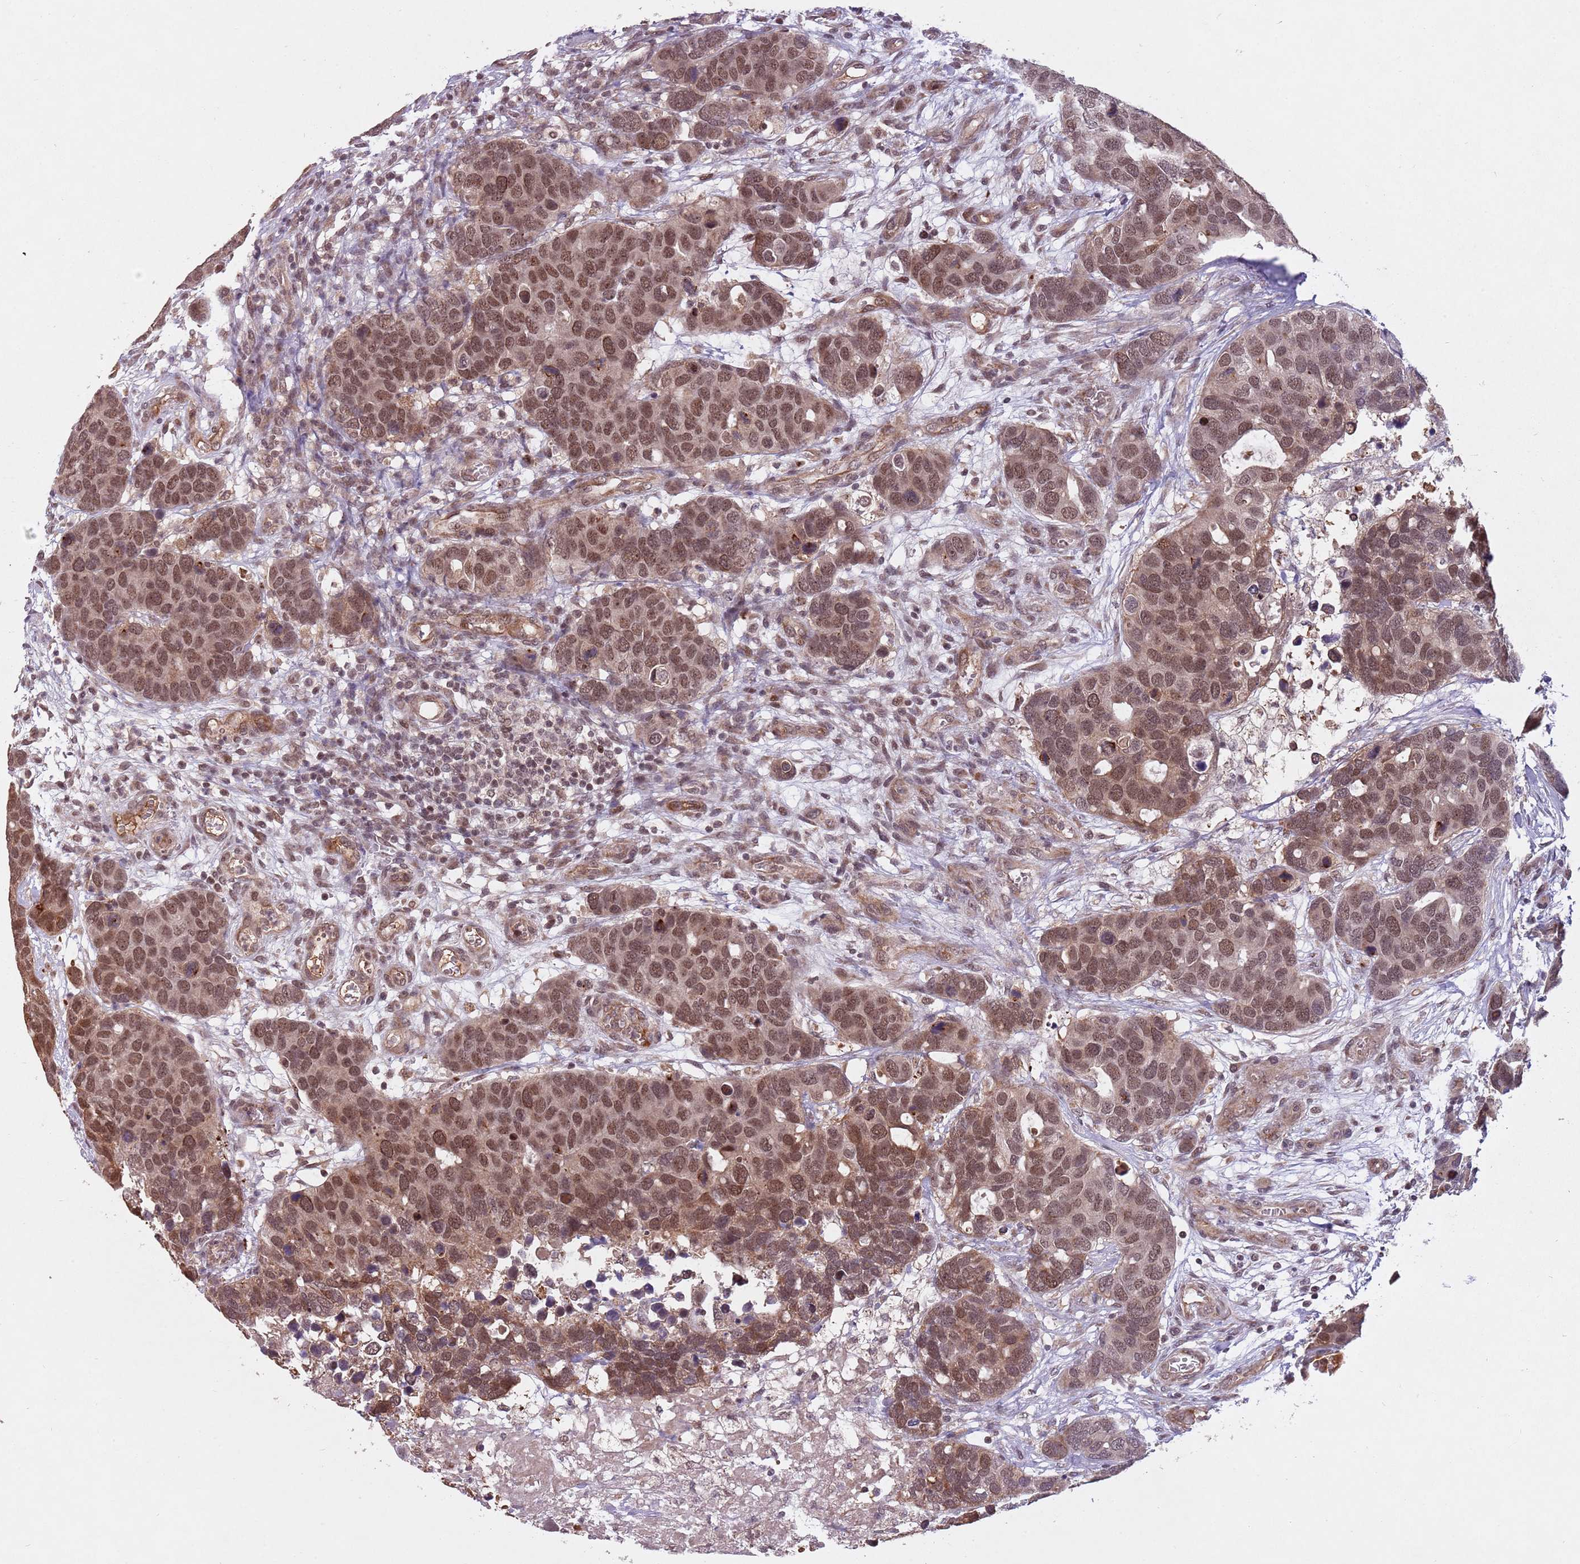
{"staining": {"intensity": "moderate", "quantity": ">75%", "location": "cytoplasmic/membranous,nuclear"}, "tissue": "breast cancer", "cell_type": "Tumor cells", "image_type": "cancer", "snomed": [{"axis": "morphology", "description": "Duct carcinoma"}, {"axis": "topography", "description": "Breast"}], "caption": "Immunohistochemical staining of human breast cancer exhibits medium levels of moderate cytoplasmic/membranous and nuclear protein positivity in approximately >75% of tumor cells.", "gene": "SUDS3", "patient": {"sex": "female", "age": 83}}